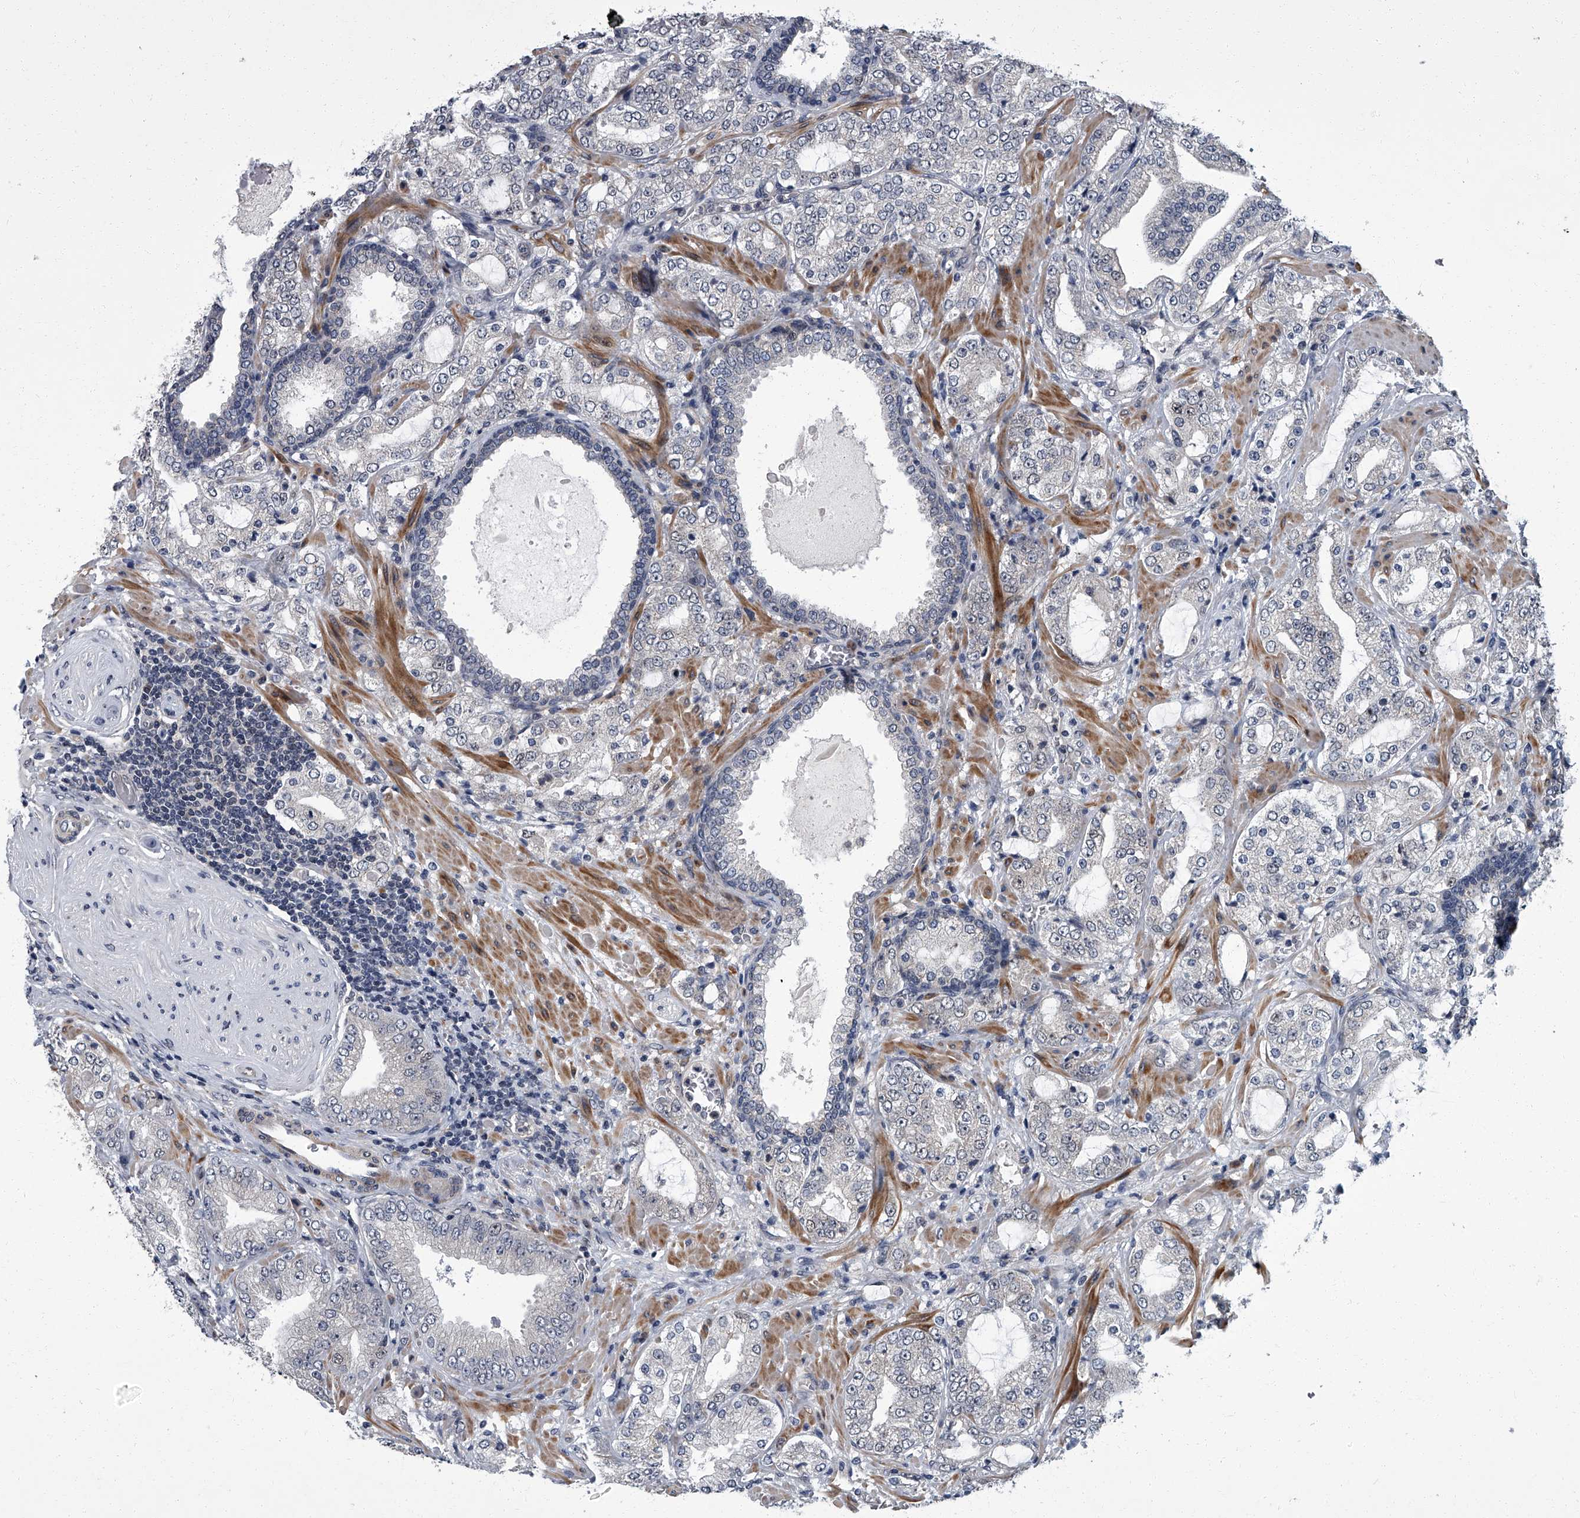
{"staining": {"intensity": "negative", "quantity": "none", "location": "none"}, "tissue": "prostate cancer", "cell_type": "Tumor cells", "image_type": "cancer", "snomed": [{"axis": "morphology", "description": "Adenocarcinoma, High grade"}, {"axis": "topography", "description": "Prostate"}], "caption": "There is no significant expression in tumor cells of adenocarcinoma (high-grade) (prostate).", "gene": "ZNF274", "patient": {"sex": "male", "age": 64}}